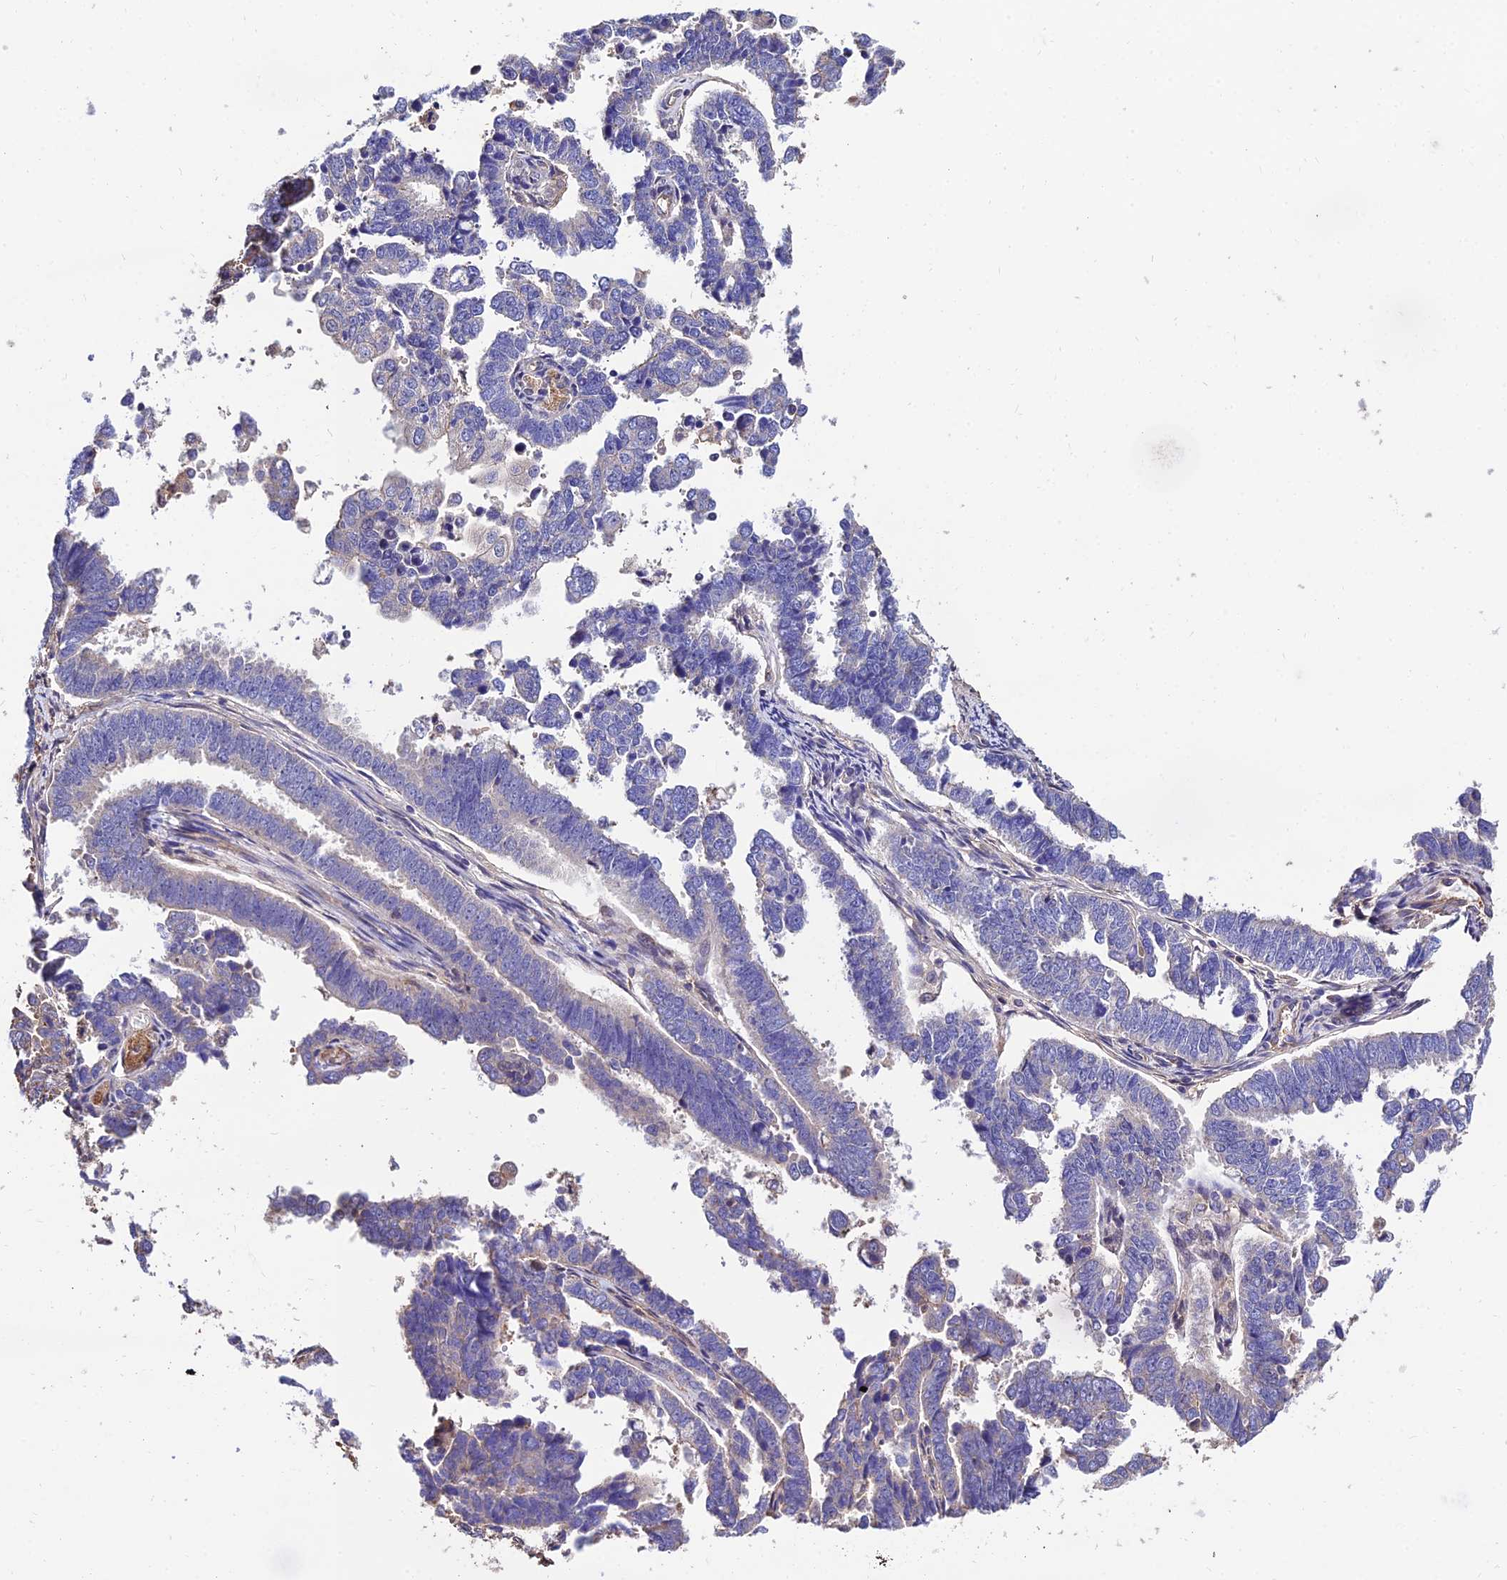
{"staining": {"intensity": "negative", "quantity": "none", "location": "none"}, "tissue": "endometrial cancer", "cell_type": "Tumor cells", "image_type": "cancer", "snomed": [{"axis": "morphology", "description": "Adenocarcinoma, NOS"}, {"axis": "topography", "description": "Endometrium"}], "caption": "Adenocarcinoma (endometrial) stained for a protein using immunohistochemistry exhibits no expression tumor cells.", "gene": "CALM2", "patient": {"sex": "female", "age": 75}}